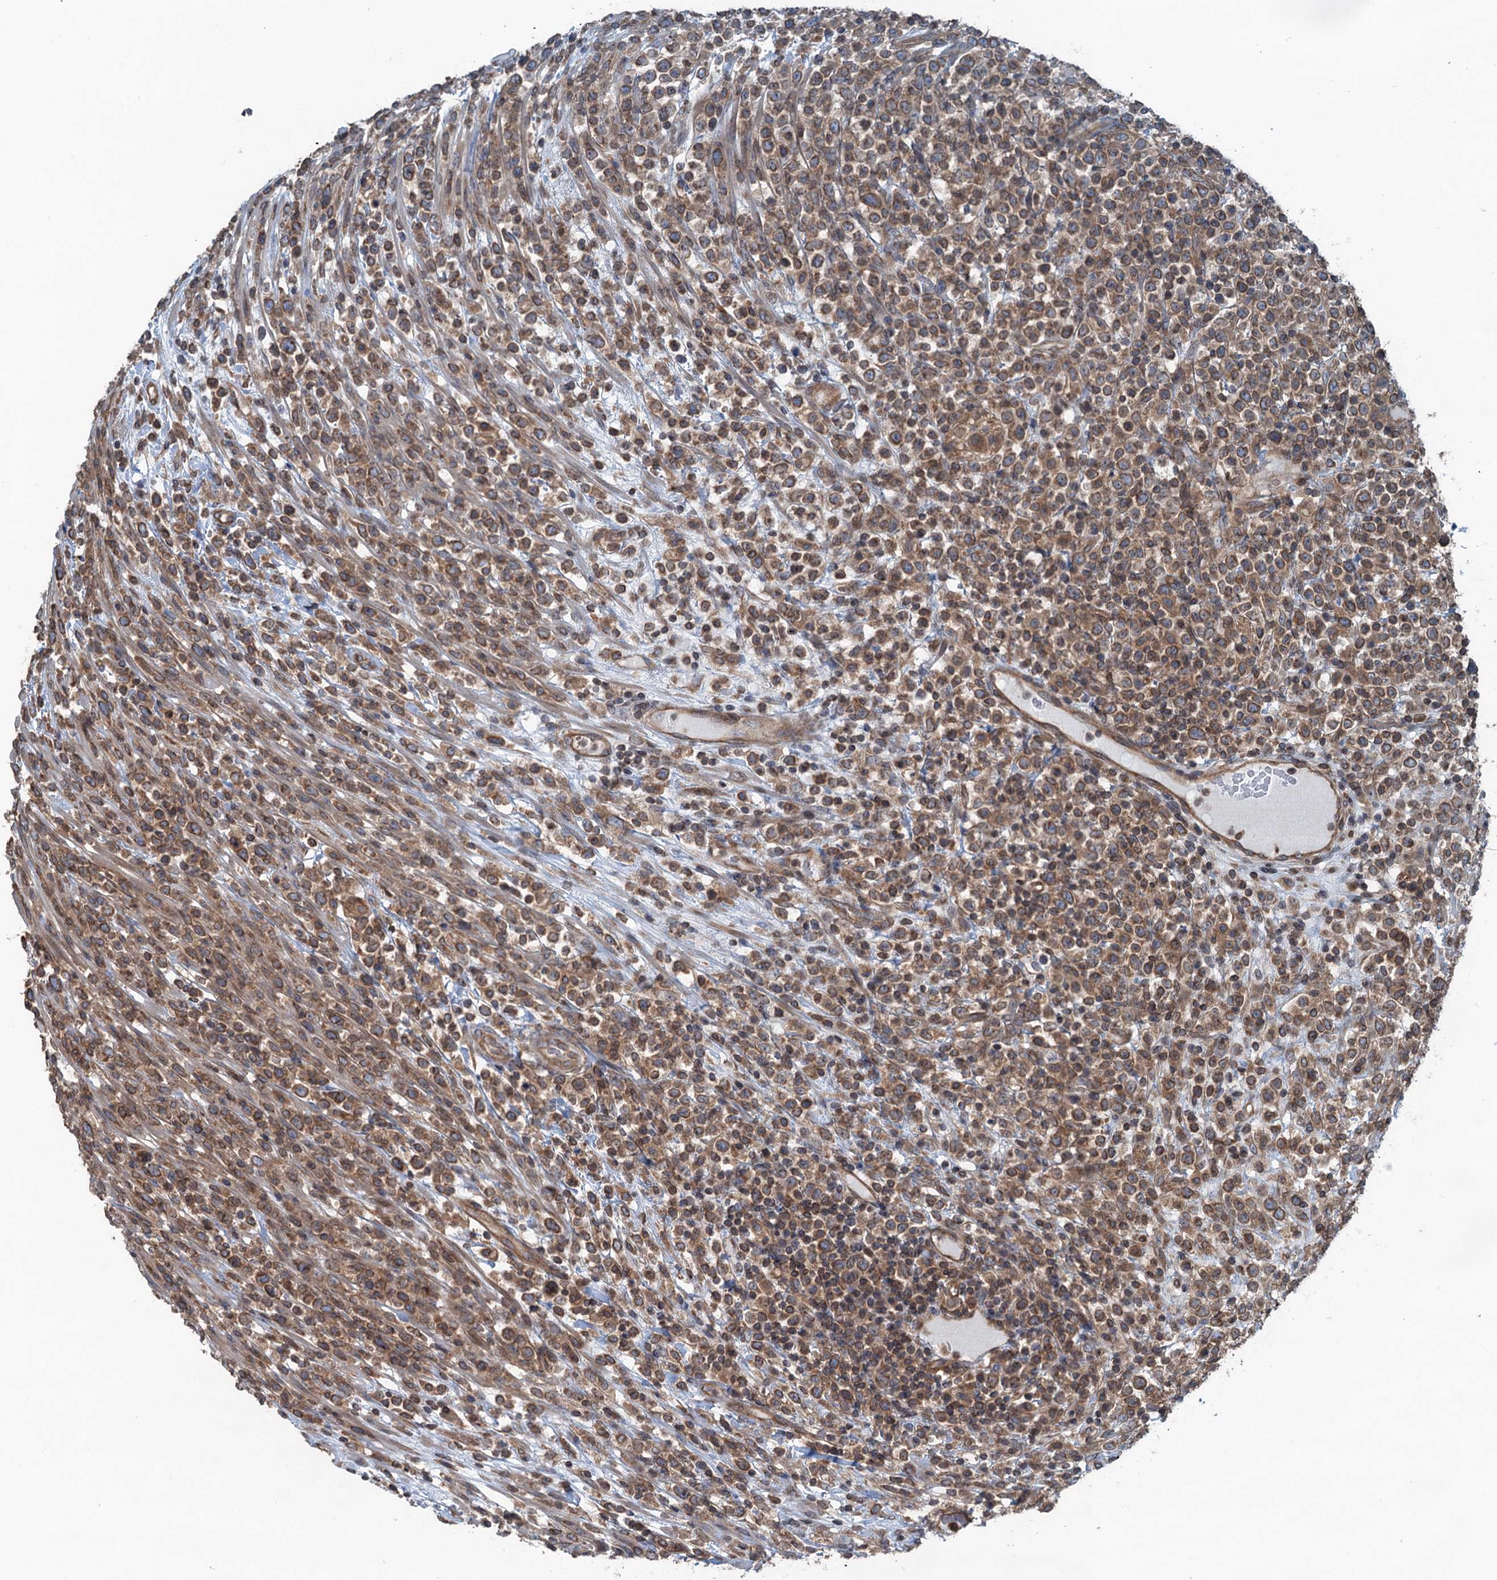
{"staining": {"intensity": "moderate", "quantity": ">75%", "location": "cytoplasmic/membranous"}, "tissue": "lymphoma", "cell_type": "Tumor cells", "image_type": "cancer", "snomed": [{"axis": "morphology", "description": "Malignant lymphoma, non-Hodgkin's type, High grade"}, {"axis": "topography", "description": "Colon"}], "caption": "An immunohistochemistry photomicrograph of neoplastic tissue is shown. Protein staining in brown highlights moderate cytoplasmic/membranous positivity in malignant lymphoma, non-Hodgkin's type (high-grade) within tumor cells. (IHC, brightfield microscopy, high magnification).", "gene": "TRAPPC8", "patient": {"sex": "female", "age": 53}}